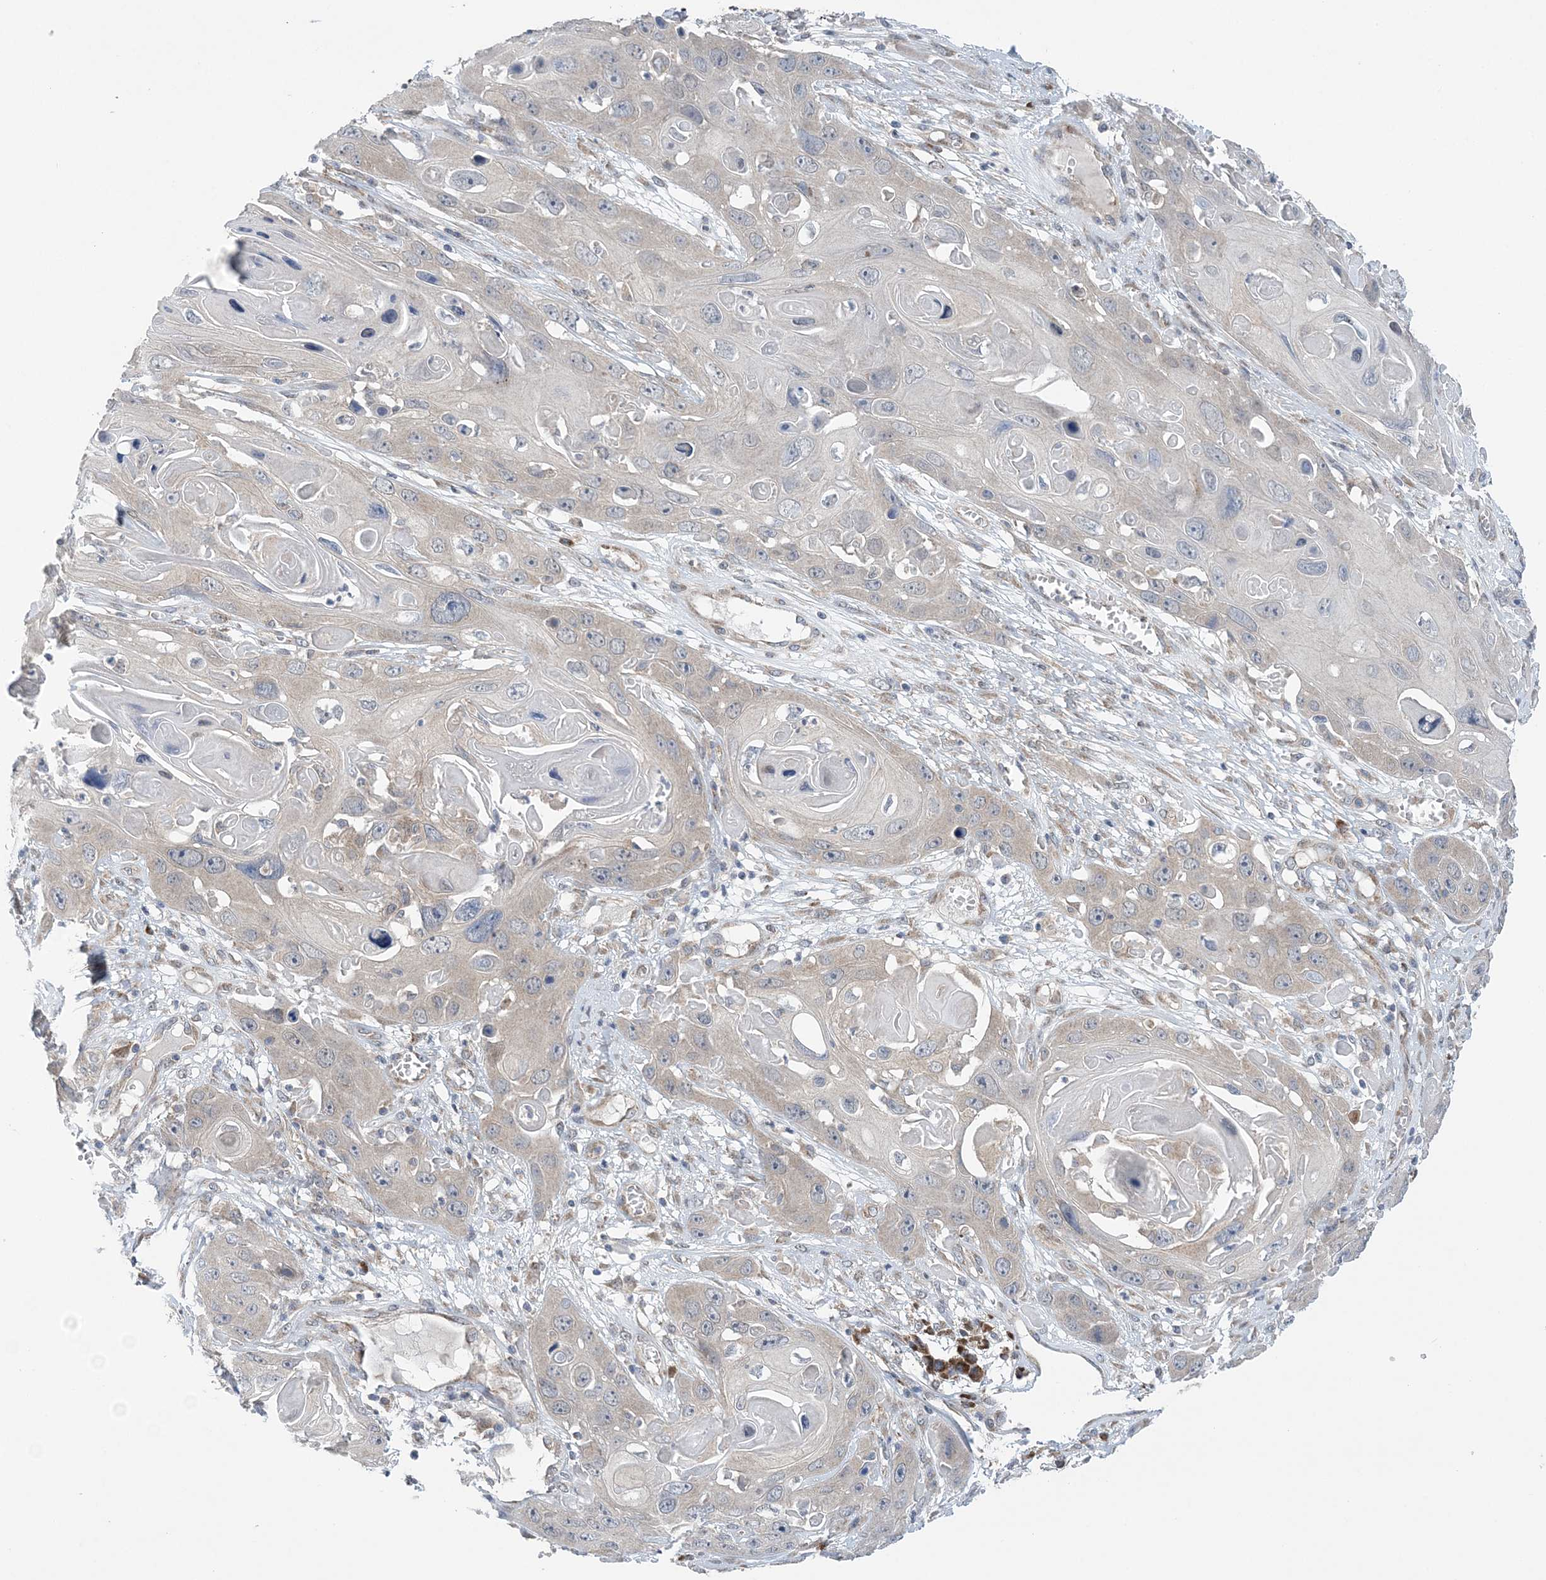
{"staining": {"intensity": "negative", "quantity": "none", "location": "none"}, "tissue": "skin cancer", "cell_type": "Tumor cells", "image_type": "cancer", "snomed": [{"axis": "morphology", "description": "Squamous cell carcinoma, NOS"}, {"axis": "topography", "description": "Skin"}], "caption": "DAB (3,3'-diaminobenzidine) immunohistochemical staining of skin cancer (squamous cell carcinoma) shows no significant expression in tumor cells. (Stains: DAB immunohistochemistry (IHC) with hematoxylin counter stain, Microscopy: brightfield microscopy at high magnification).", "gene": "COPE", "patient": {"sex": "male", "age": 55}}